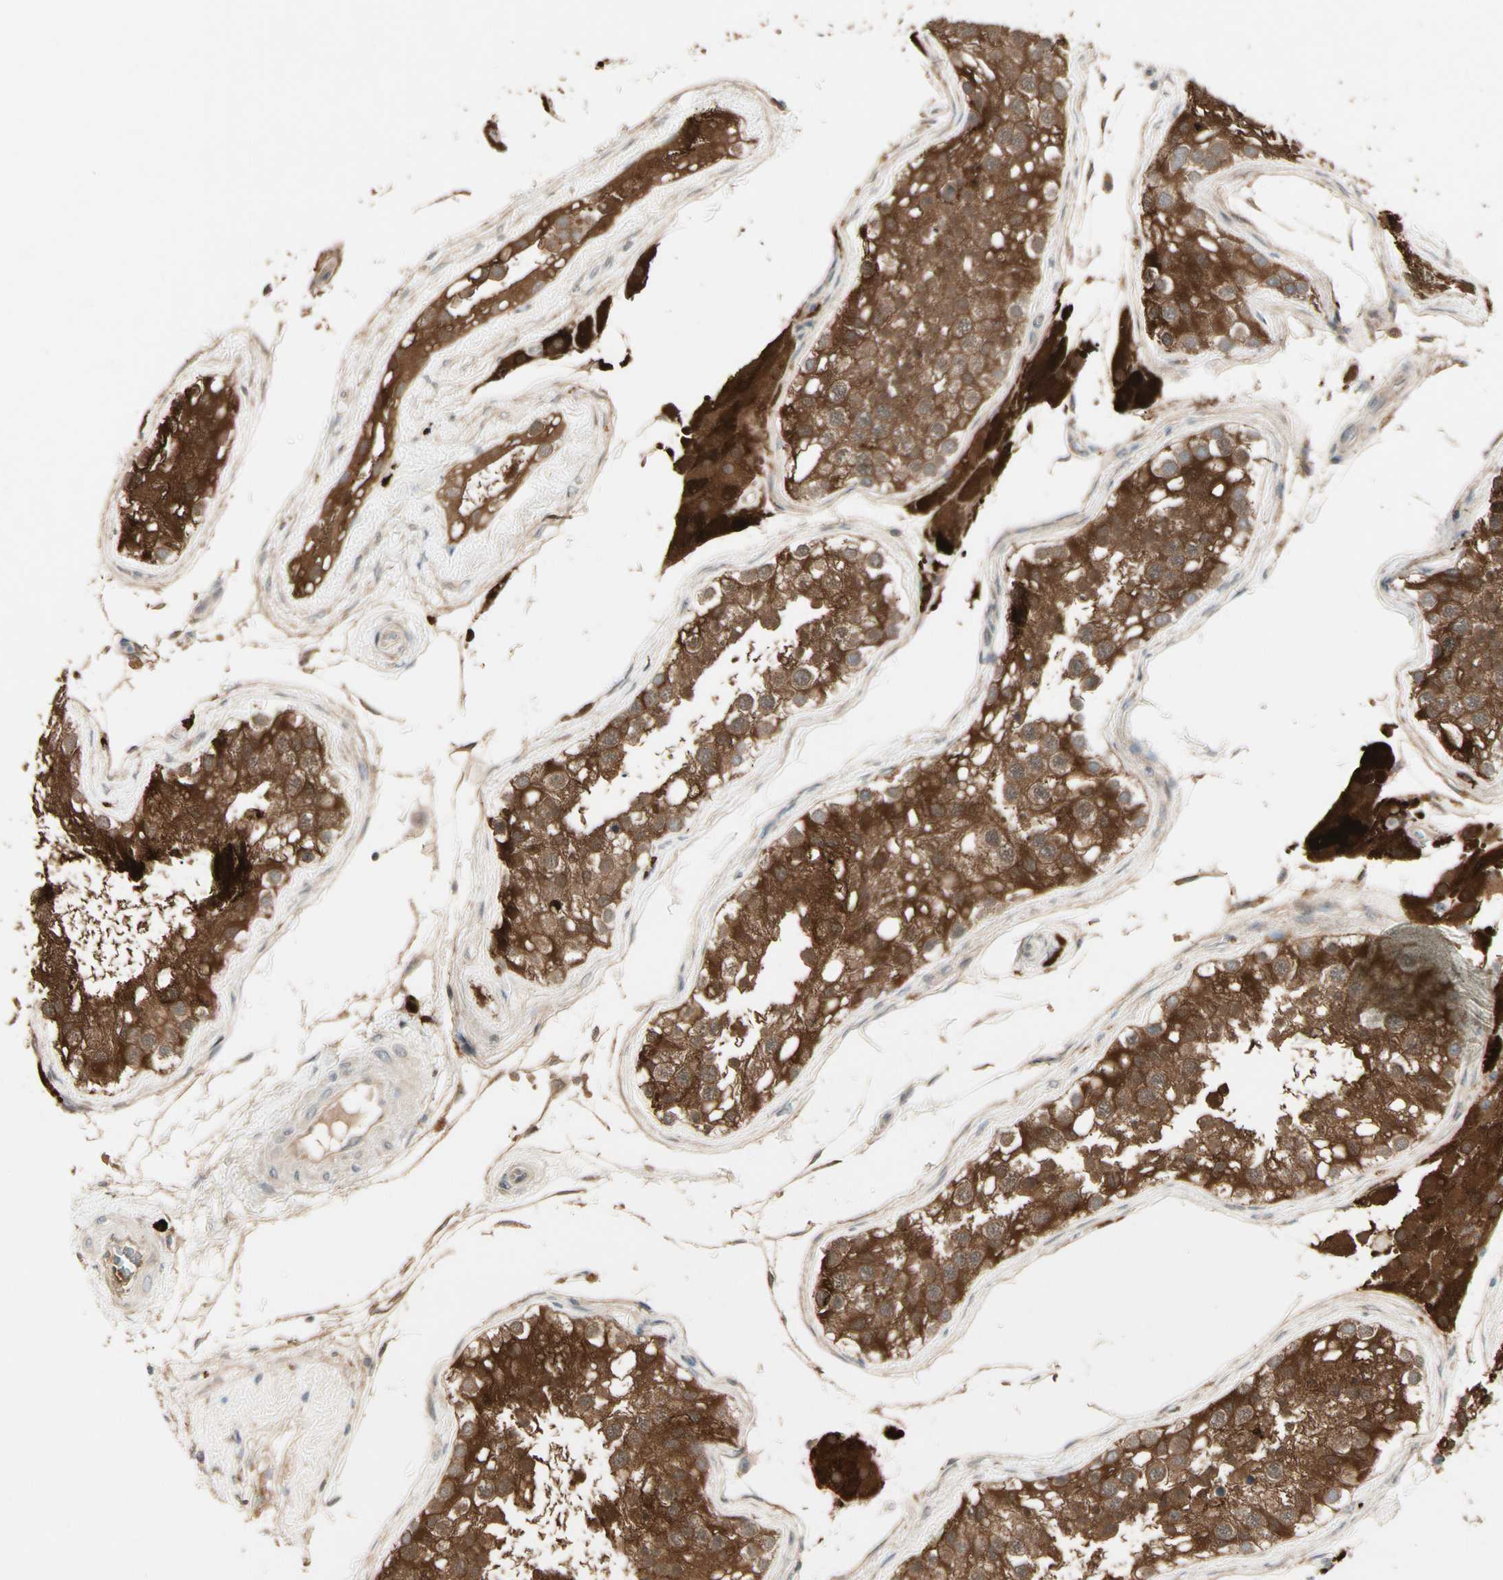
{"staining": {"intensity": "moderate", "quantity": ">75%", "location": "cytoplasmic/membranous"}, "tissue": "testis", "cell_type": "Cells in seminiferous ducts", "image_type": "normal", "snomed": [{"axis": "morphology", "description": "Normal tissue, NOS"}, {"axis": "topography", "description": "Testis"}], "caption": "Normal testis displays moderate cytoplasmic/membranous expression in approximately >75% of cells in seminiferous ducts.", "gene": "ATG4C", "patient": {"sex": "male", "age": 68}}